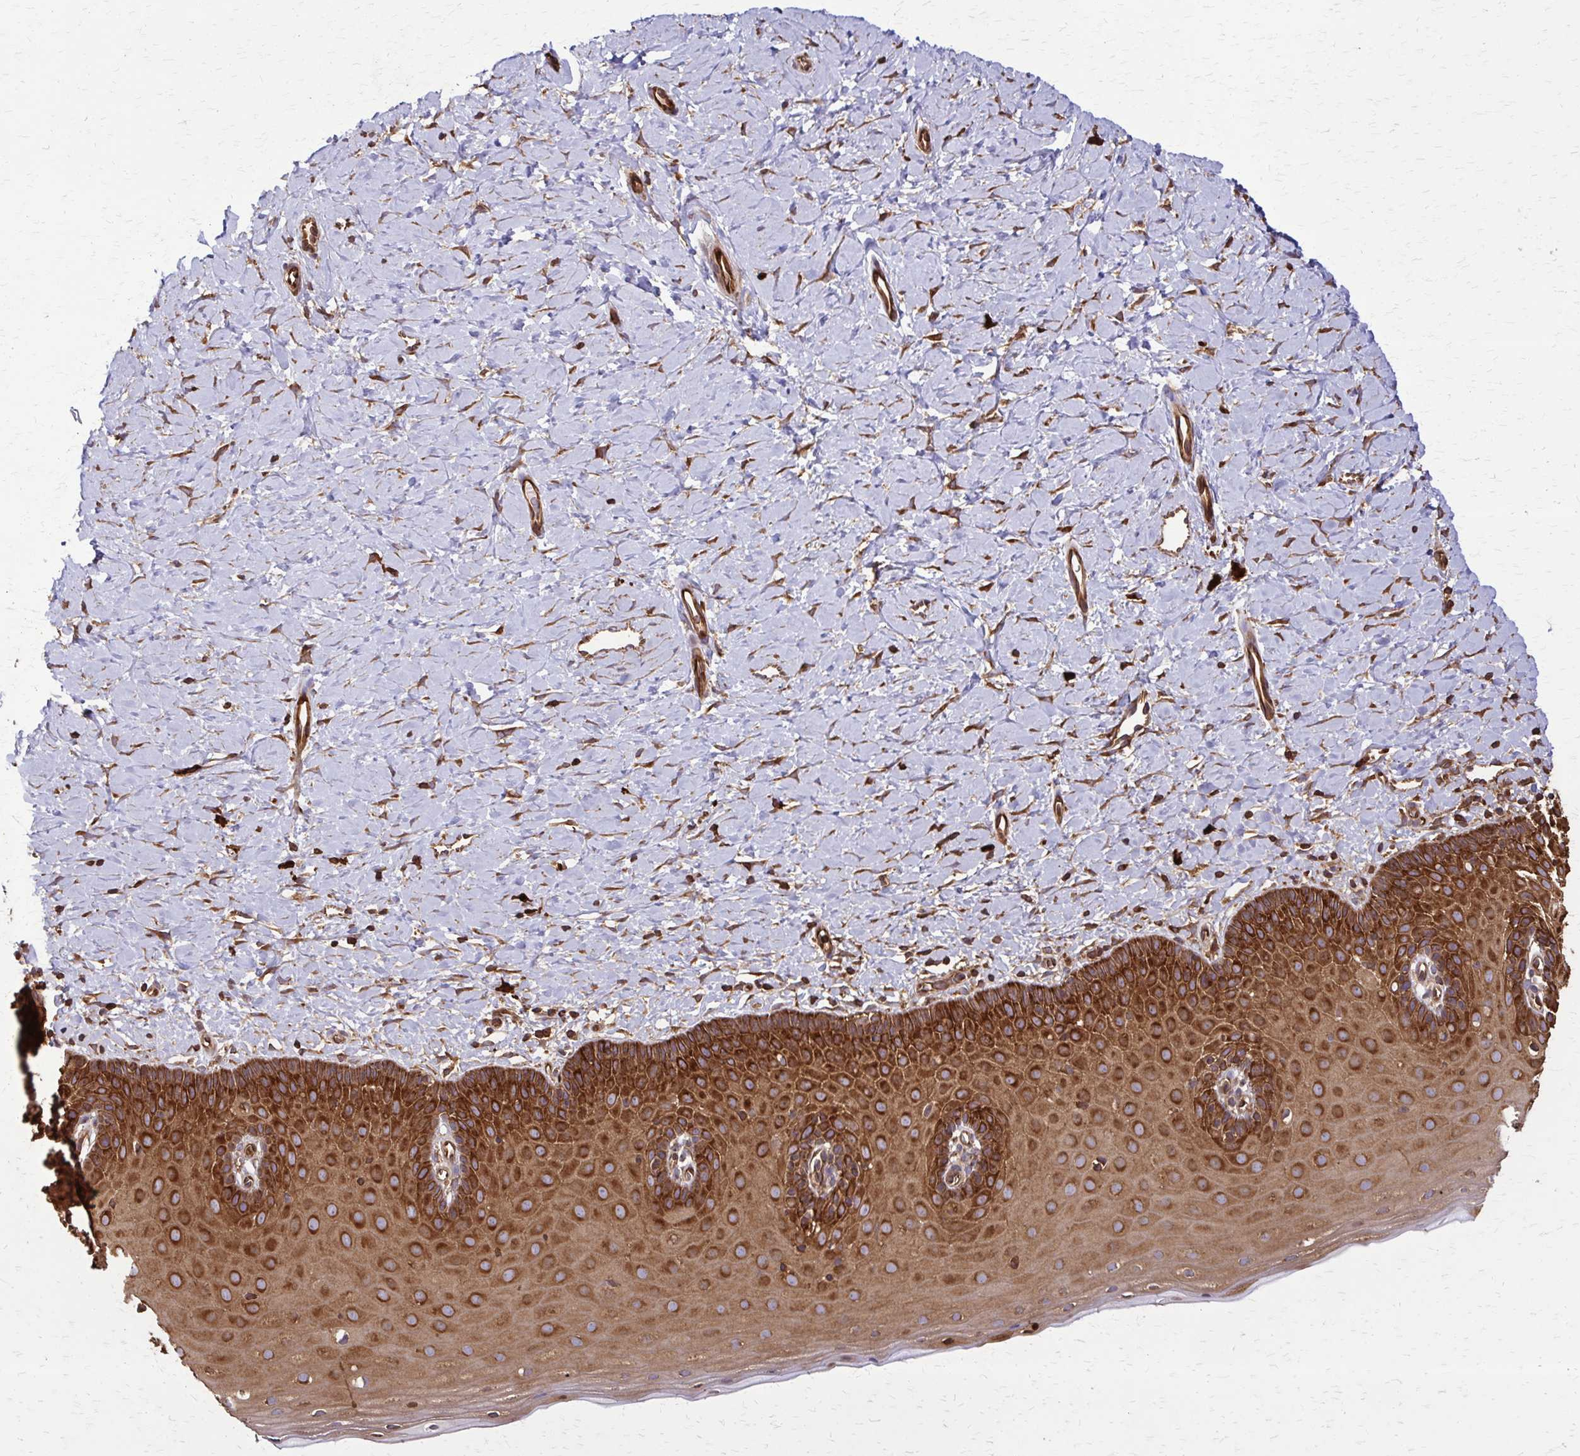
{"staining": {"intensity": "strong", "quantity": ">75%", "location": "cytoplasmic/membranous"}, "tissue": "cervix", "cell_type": "Squamous epithelial cells", "image_type": "normal", "snomed": [{"axis": "morphology", "description": "Normal tissue, NOS"}, {"axis": "topography", "description": "Cervix"}], "caption": "Protein expression analysis of unremarkable cervix reveals strong cytoplasmic/membranous positivity in approximately >75% of squamous epithelial cells. (Brightfield microscopy of DAB IHC at high magnification).", "gene": "EEF2", "patient": {"sex": "female", "age": 37}}